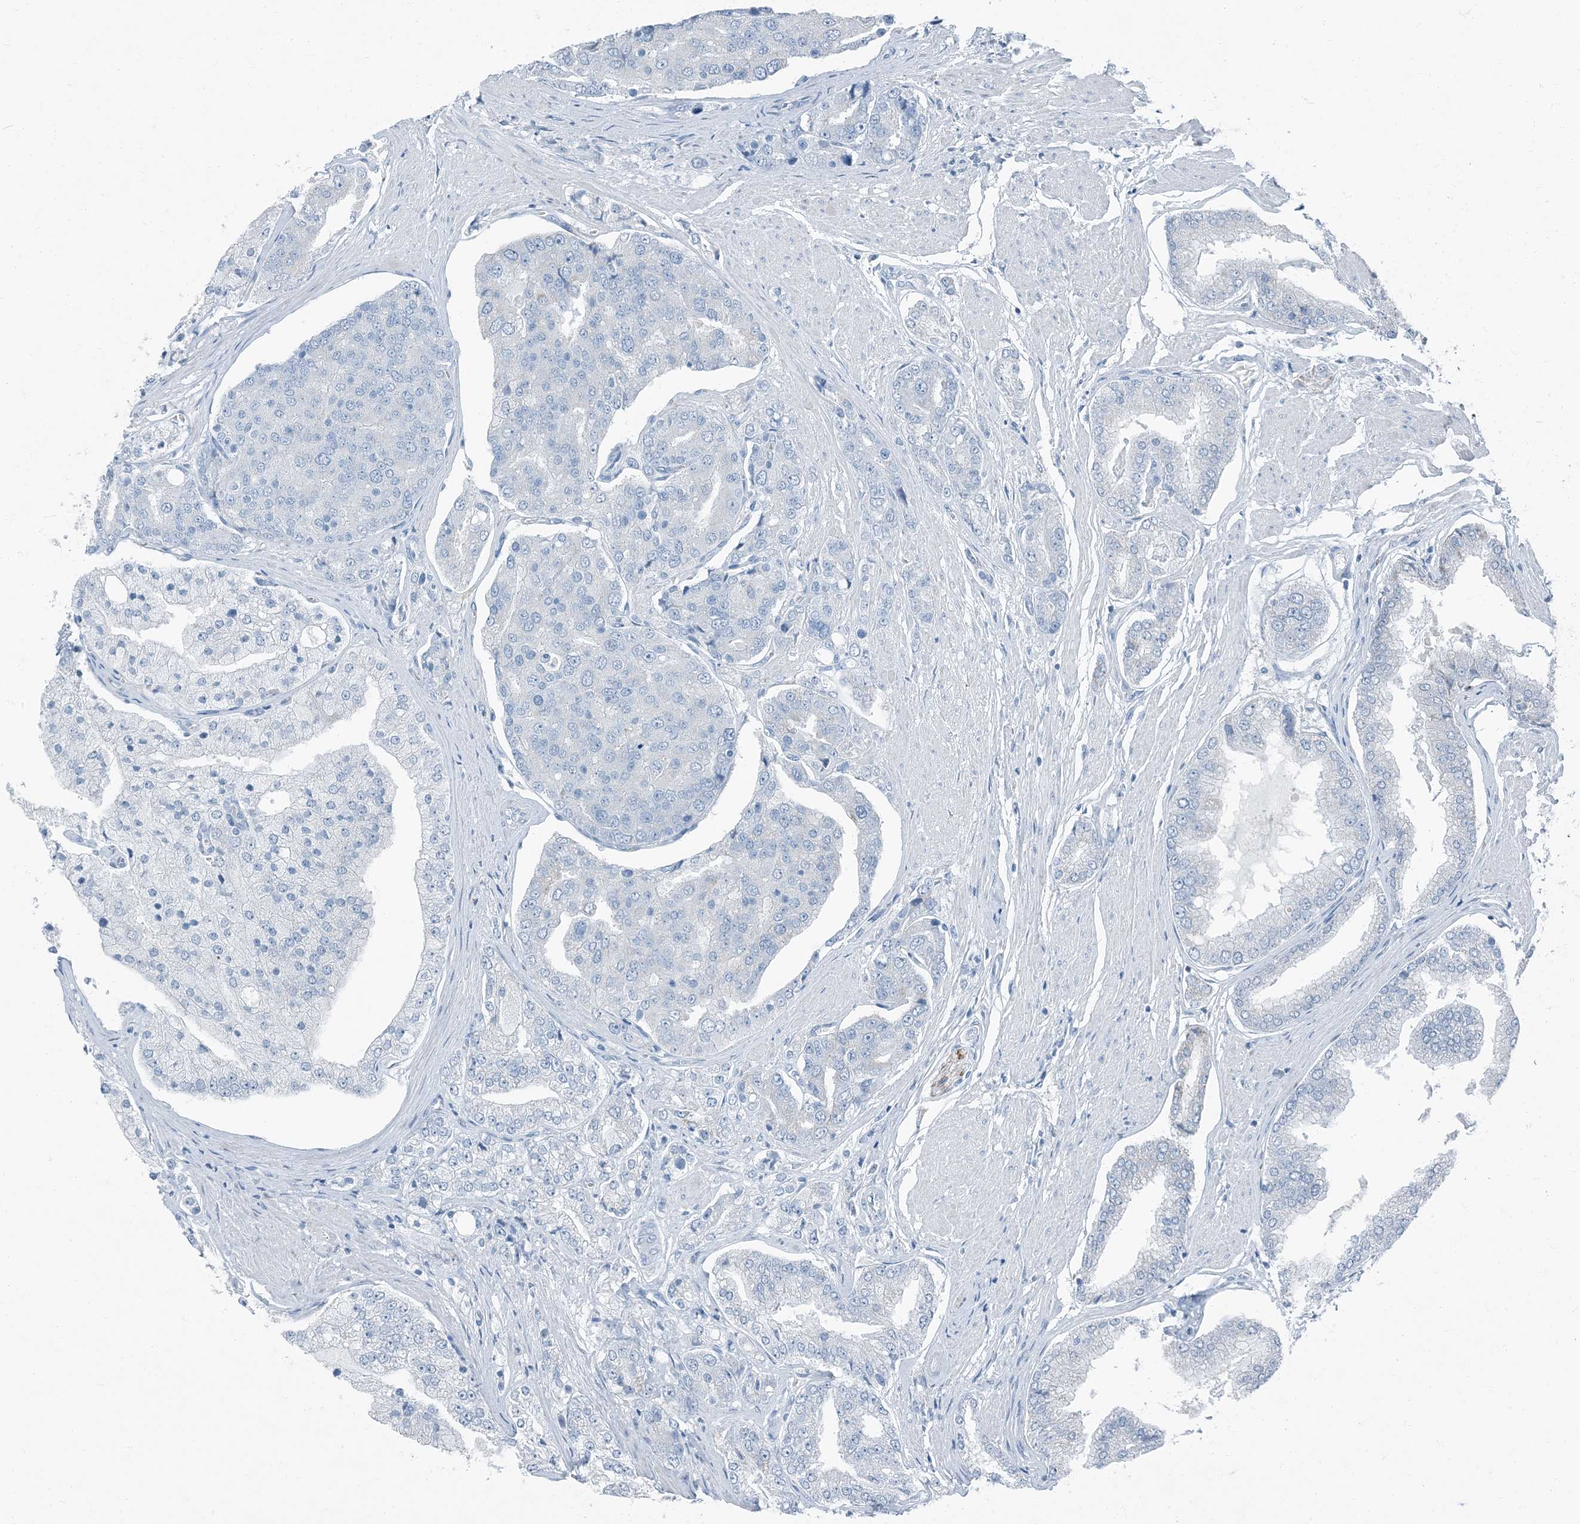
{"staining": {"intensity": "negative", "quantity": "none", "location": "none"}, "tissue": "prostate cancer", "cell_type": "Tumor cells", "image_type": "cancer", "snomed": [{"axis": "morphology", "description": "Adenocarcinoma, High grade"}, {"axis": "topography", "description": "Prostate"}], "caption": "This is an immunohistochemistry photomicrograph of high-grade adenocarcinoma (prostate). There is no expression in tumor cells.", "gene": "FAM162A", "patient": {"sex": "male", "age": 50}}